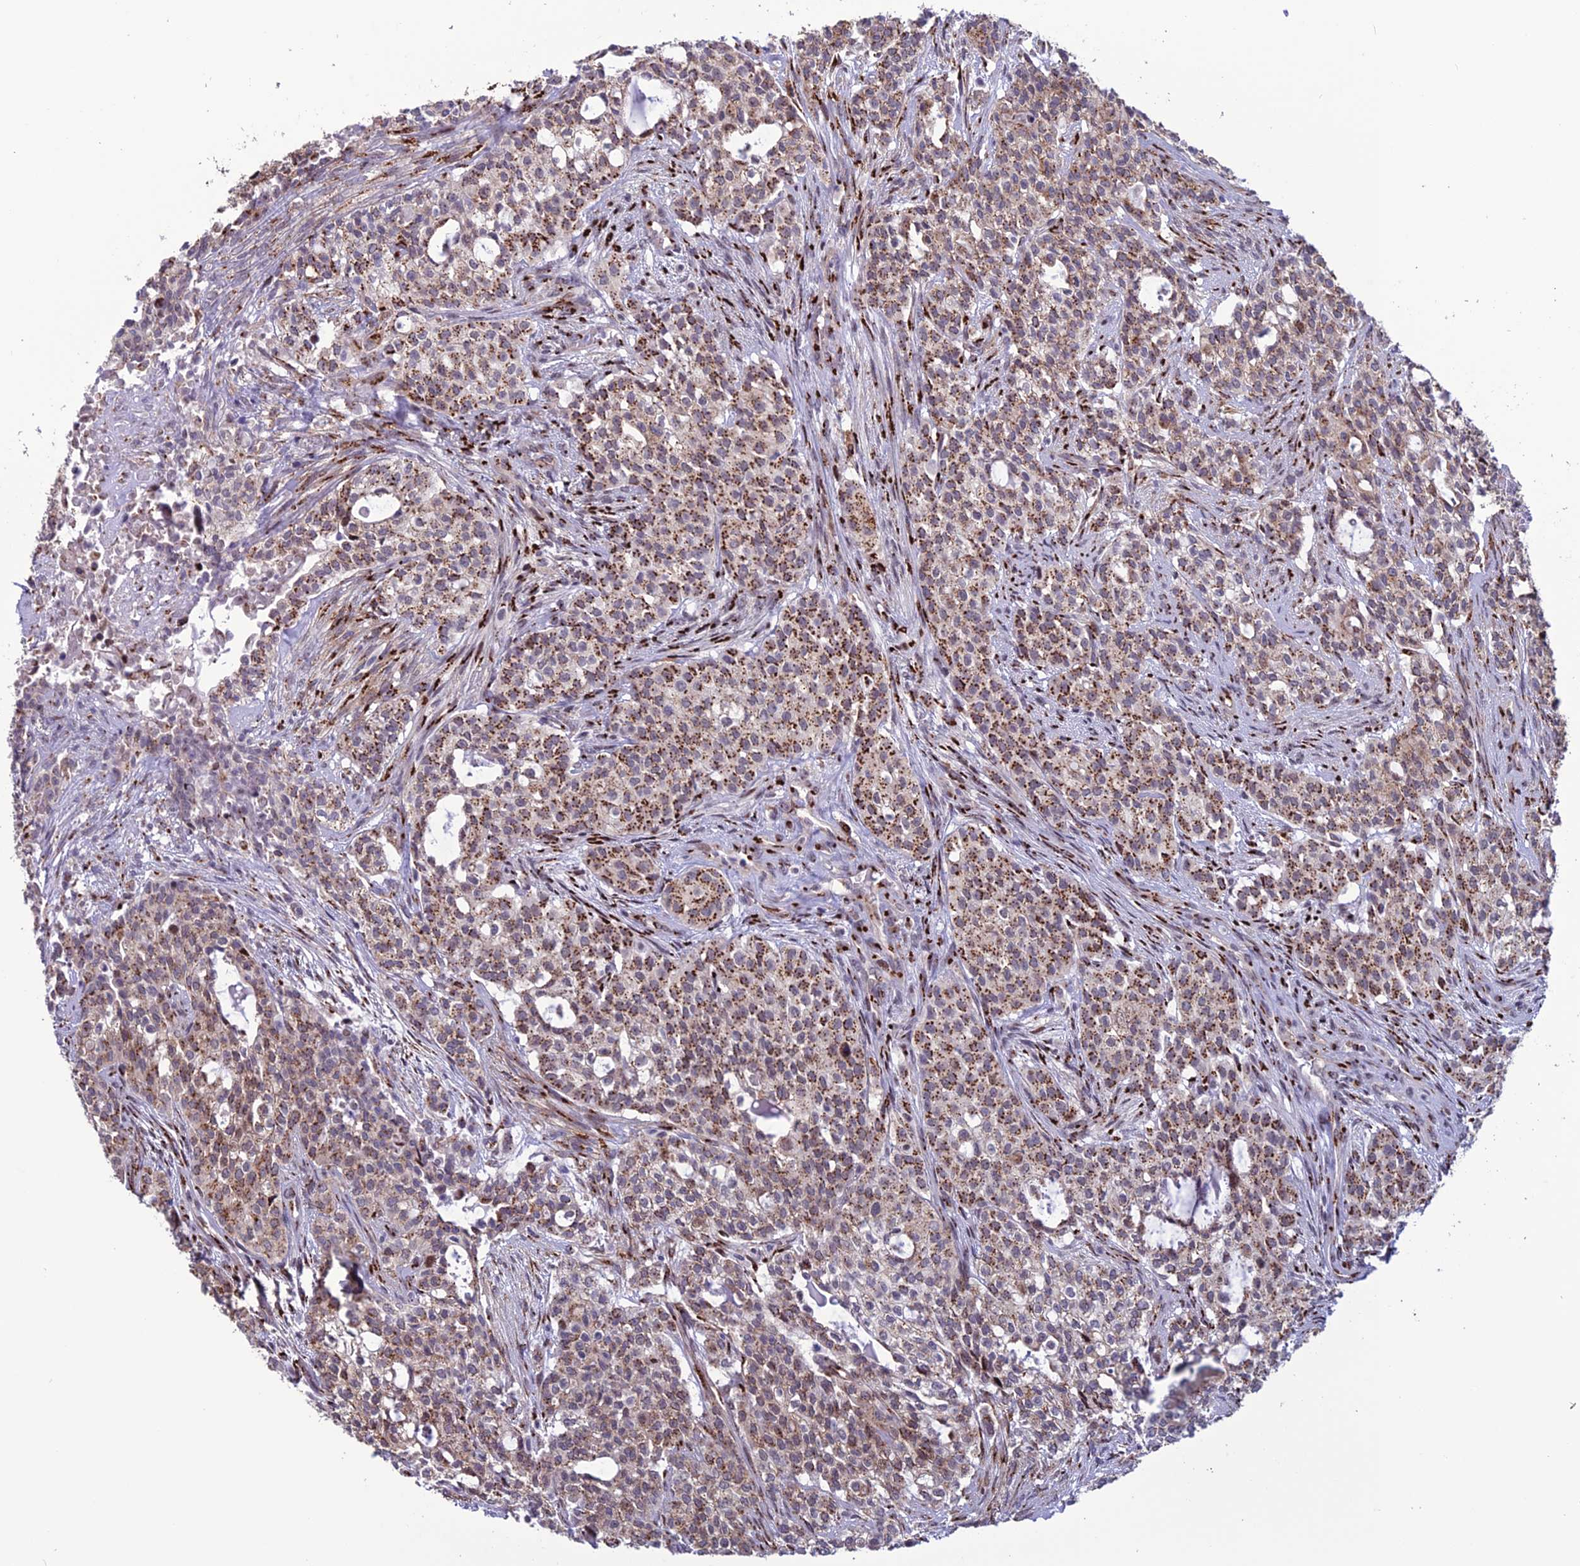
{"staining": {"intensity": "strong", "quantity": "25%-75%", "location": "cytoplasmic/membranous"}, "tissue": "head and neck cancer", "cell_type": "Tumor cells", "image_type": "cancer", "snomed": [{"axis": "morphology", "description": "Adenocarcinoma, NOS"}, {"axis": "topography", "description": "Head-Neck"}], "caption": "Immunohistochemical staining of human head and neck cancer reveals high levels of strong cytoplasmic/membranous protein staining in approximately 25%-75% of tumor cells.", "gene": "PLEKHA4", "patient": {"sex": "male", "age": 81}}